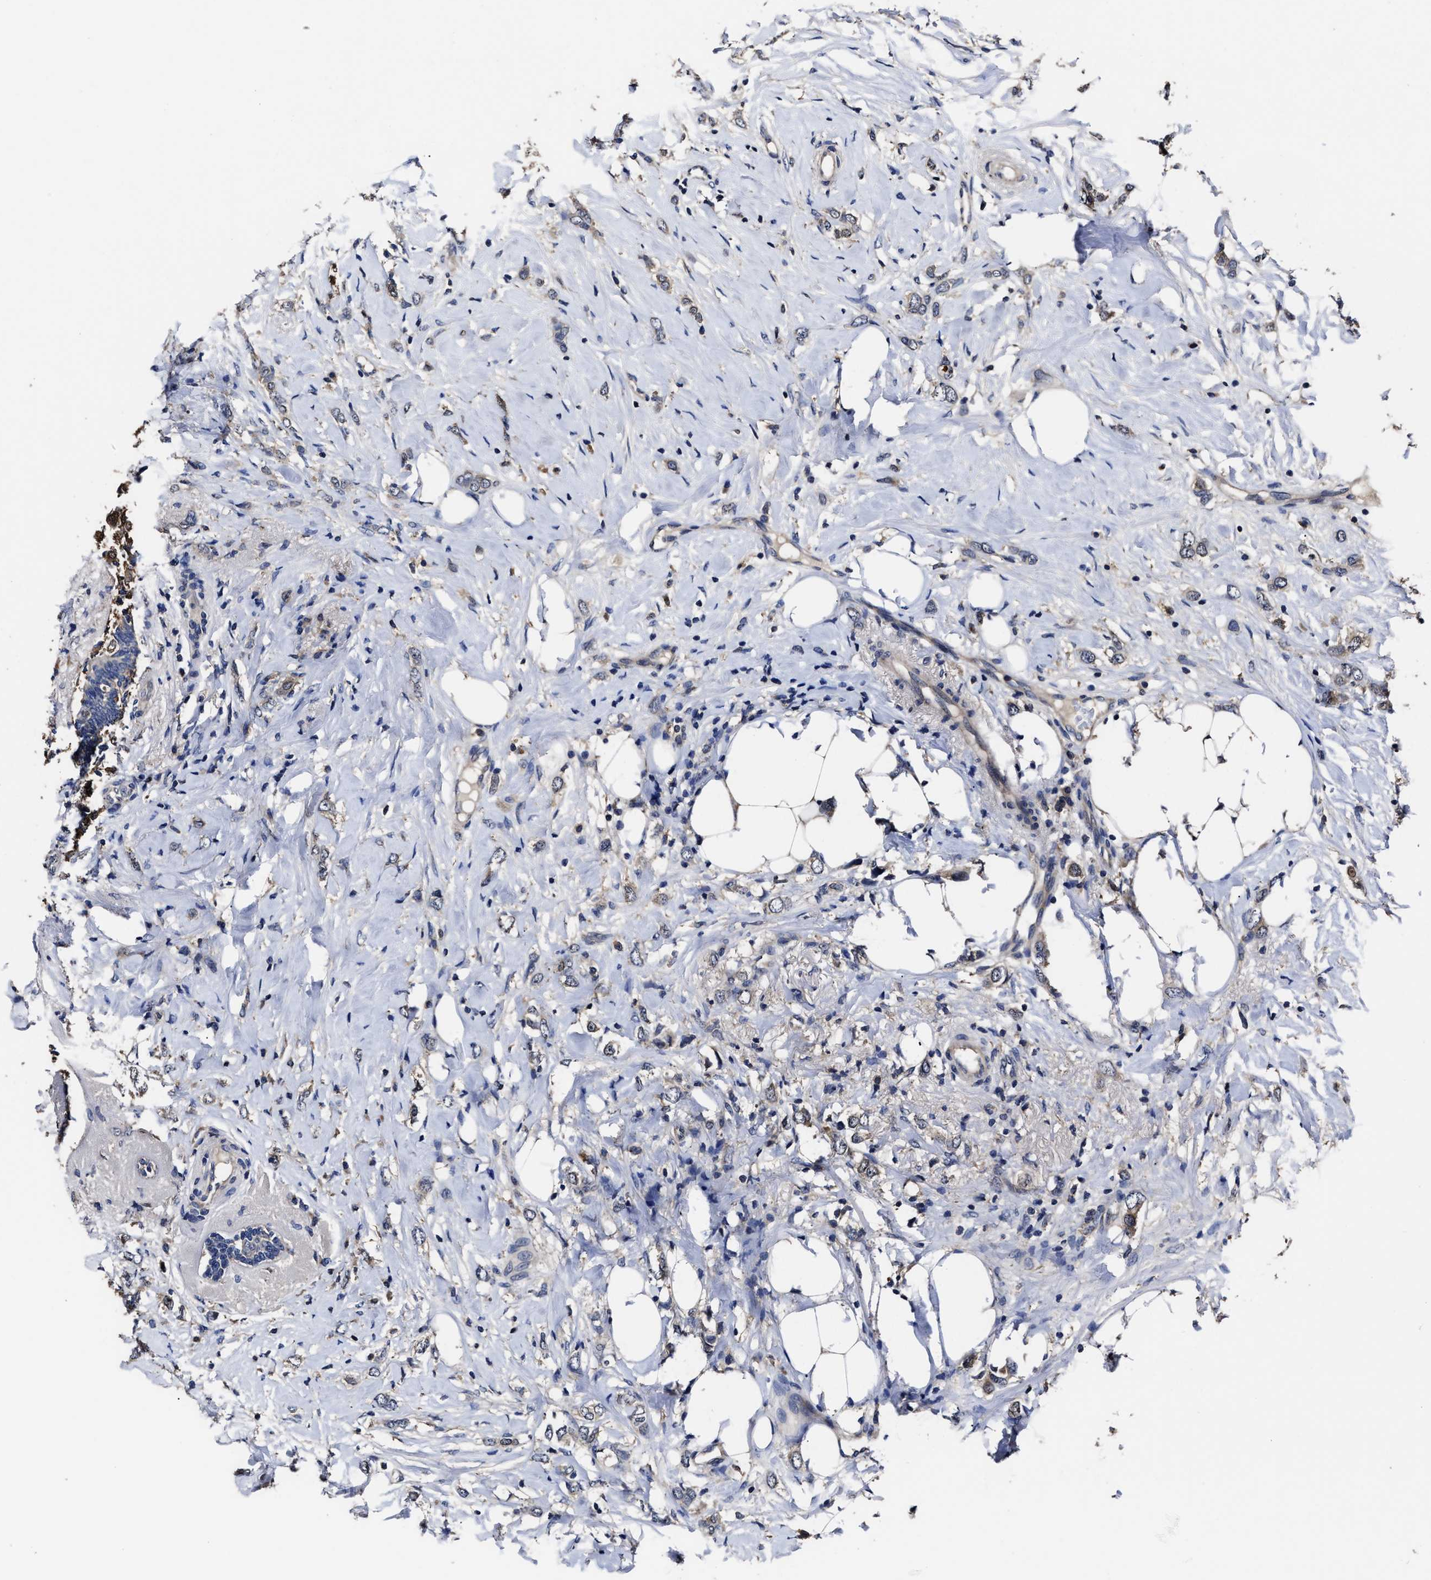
{"staining": {"intensity": "weak", "quantity": "25%-75%", "location": "cytoplasmic/membranous"}, "tissue": "breast cancer", "cell_type": "Tumor cells", "image_type": "cancer", "snomed": [{"axis": "morphology", "description": "Normal tissue, NOS"}, {"axis": "morphology", "description": "Lobular carcinoma"}, {"axis": "topography", "description": "Breast"}], "caption": "DAB (3,3'-diaminobenzidine) immunohistochemical staining of human breast cancer exhibits weak cytoplasmic/membranous protein positivity in approximately 25%-75% of tumor cells.", "gene": "SOCS5", "patient": {"sex": "female", "age": 47}}